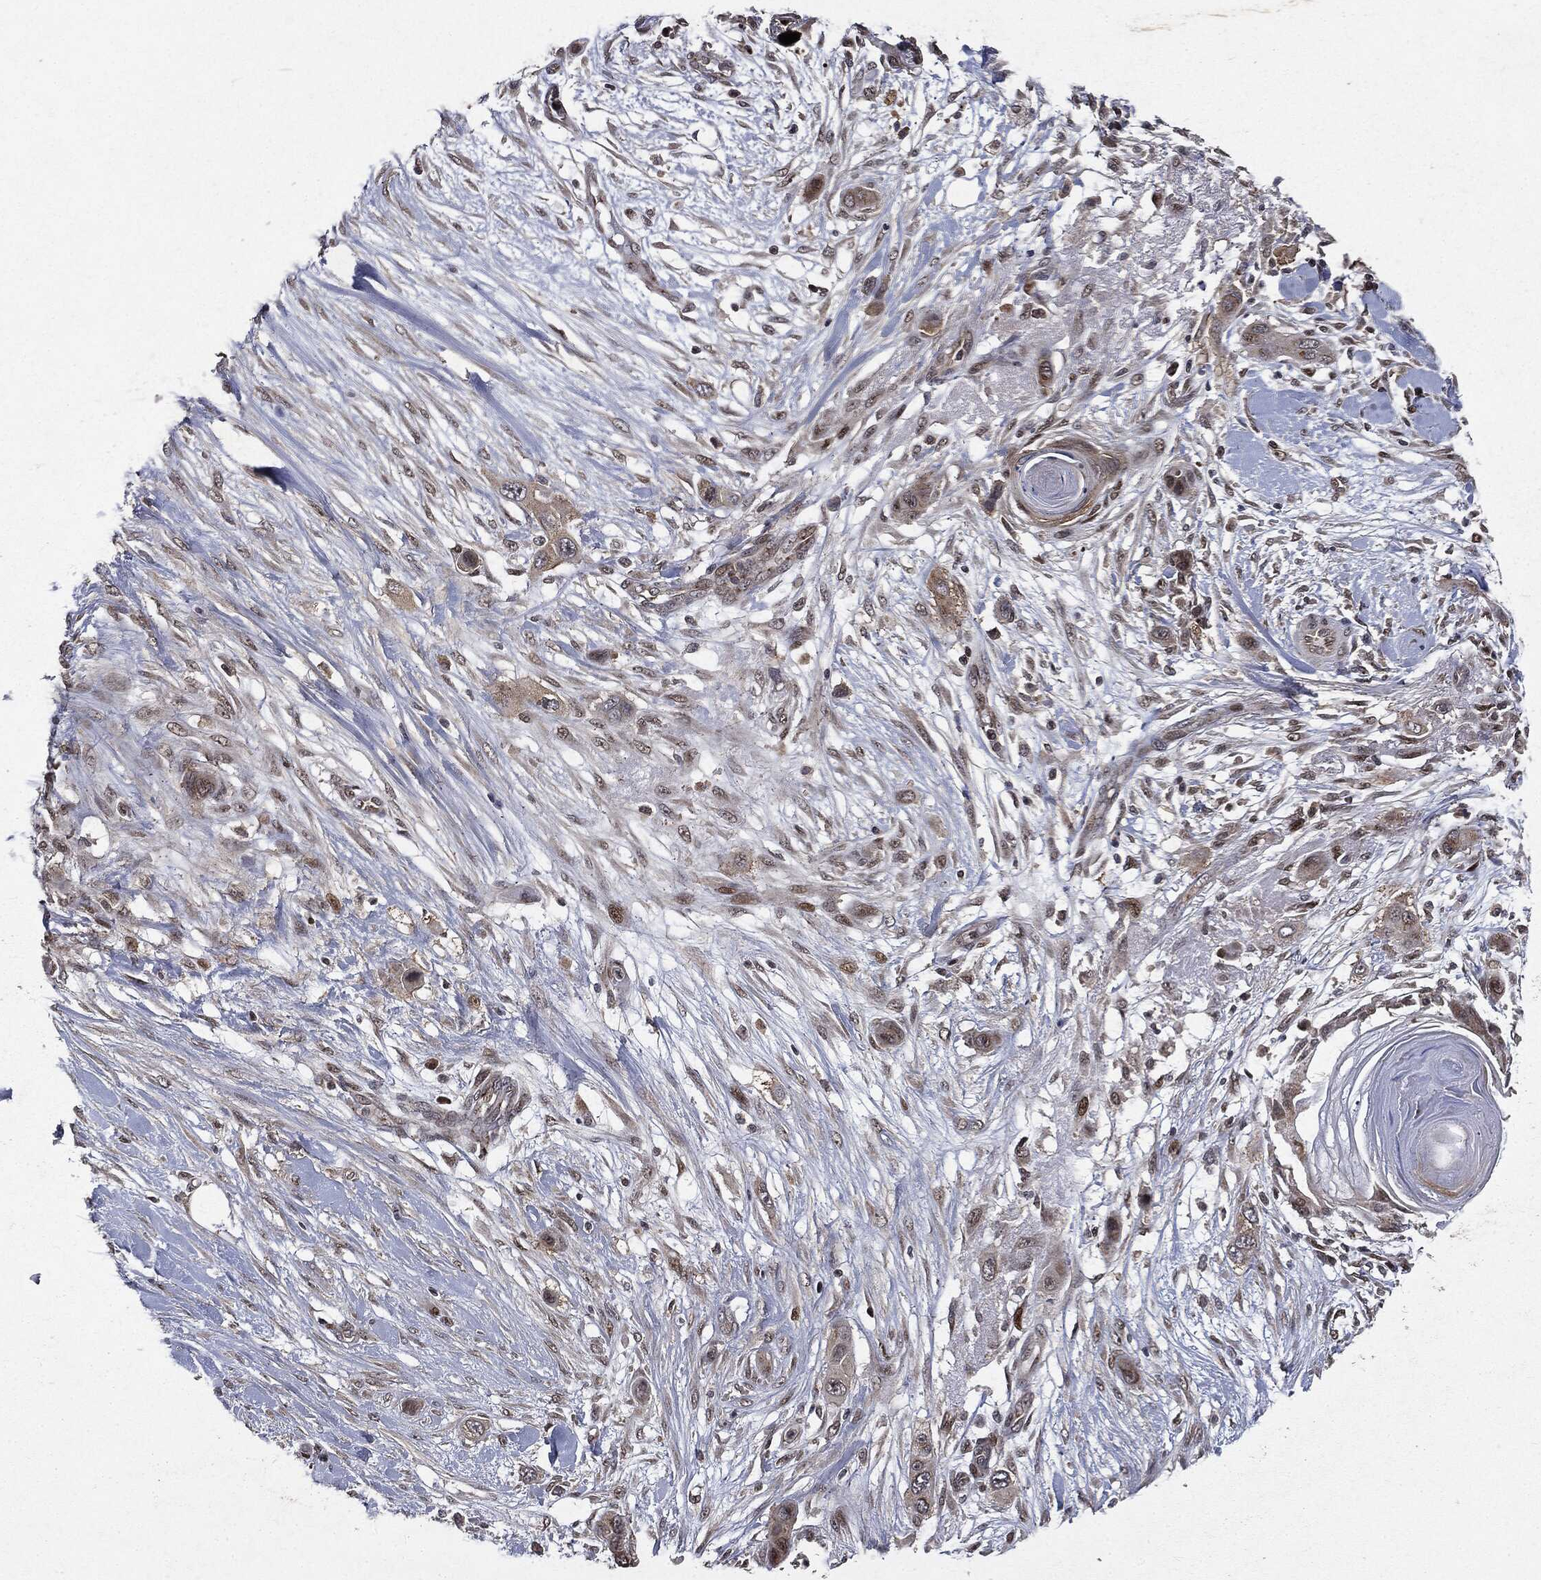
{"staining": {"intensity": "moderate", "quantity": ">75%", "location": "cytoplasmic/membranous"}, "tissue": "skin cancer", "cell_type": "Tumor cells", "image_type": "cancer", "snomed": [{"axis": "morphology", "description": "Squamous cell carcinoma, NOS"}, {"axis": "topography", "description": "Skin"}], "caption": "Immunohistochemical staining of human skin cancer (squamous cell carcinoma) exhibits medium levels of moderate cytoplasmic/membranous protein positivity in about >75% of tumor cells. The staining was performed using DAB (3,3'-diaminobenzidine) to visualize the protein expression in brown, while the nuclei were stained in blue with hematoxylin (Magnification: 20x).", "gene": "PLPPR2", "patient": {"sex": "male", "age": 79}}